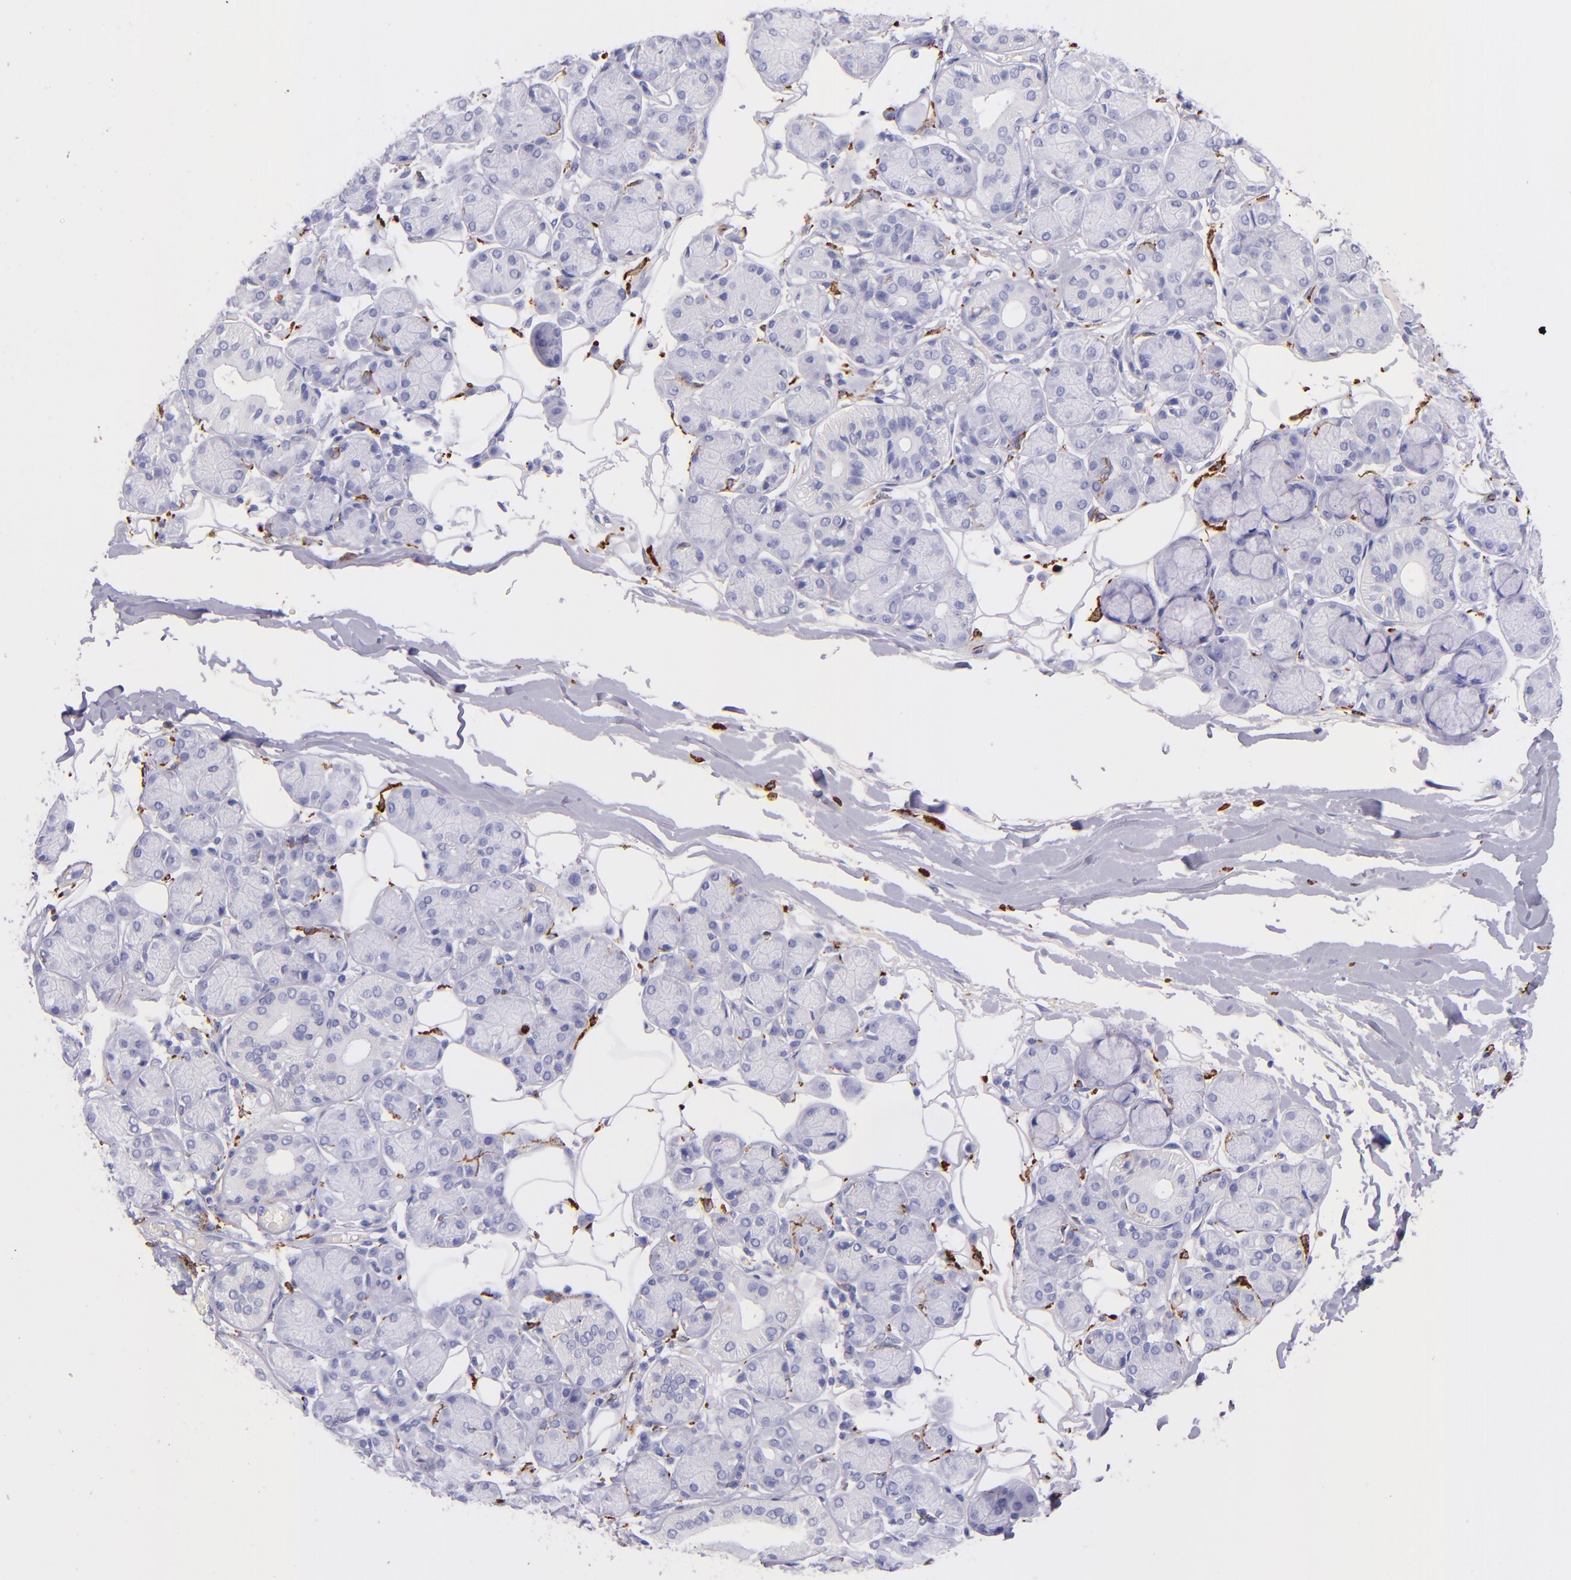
{"staining": {"intensity": "negative", "quantity": "none", "location": "none"}, "tissue": "salivary gland", "cell_type": "Glandular cells", "image_type": "normal", "snomed": [{"axis": "morphology", "description": "Normal tissue, NOS"}, {"axis": "topography", "description": "Salivary gland"}], "caption": "Immunohistochemical staining of normal human salivary gland reveals no significant positivity in glandular cells. (Stains: DAB immunohistochemistry with hematoxylin counter stain, Microscopy: brightfield microscopy at high magnification).", "gene": "CD163", "patient": {"sex": "male", "age": 54}}